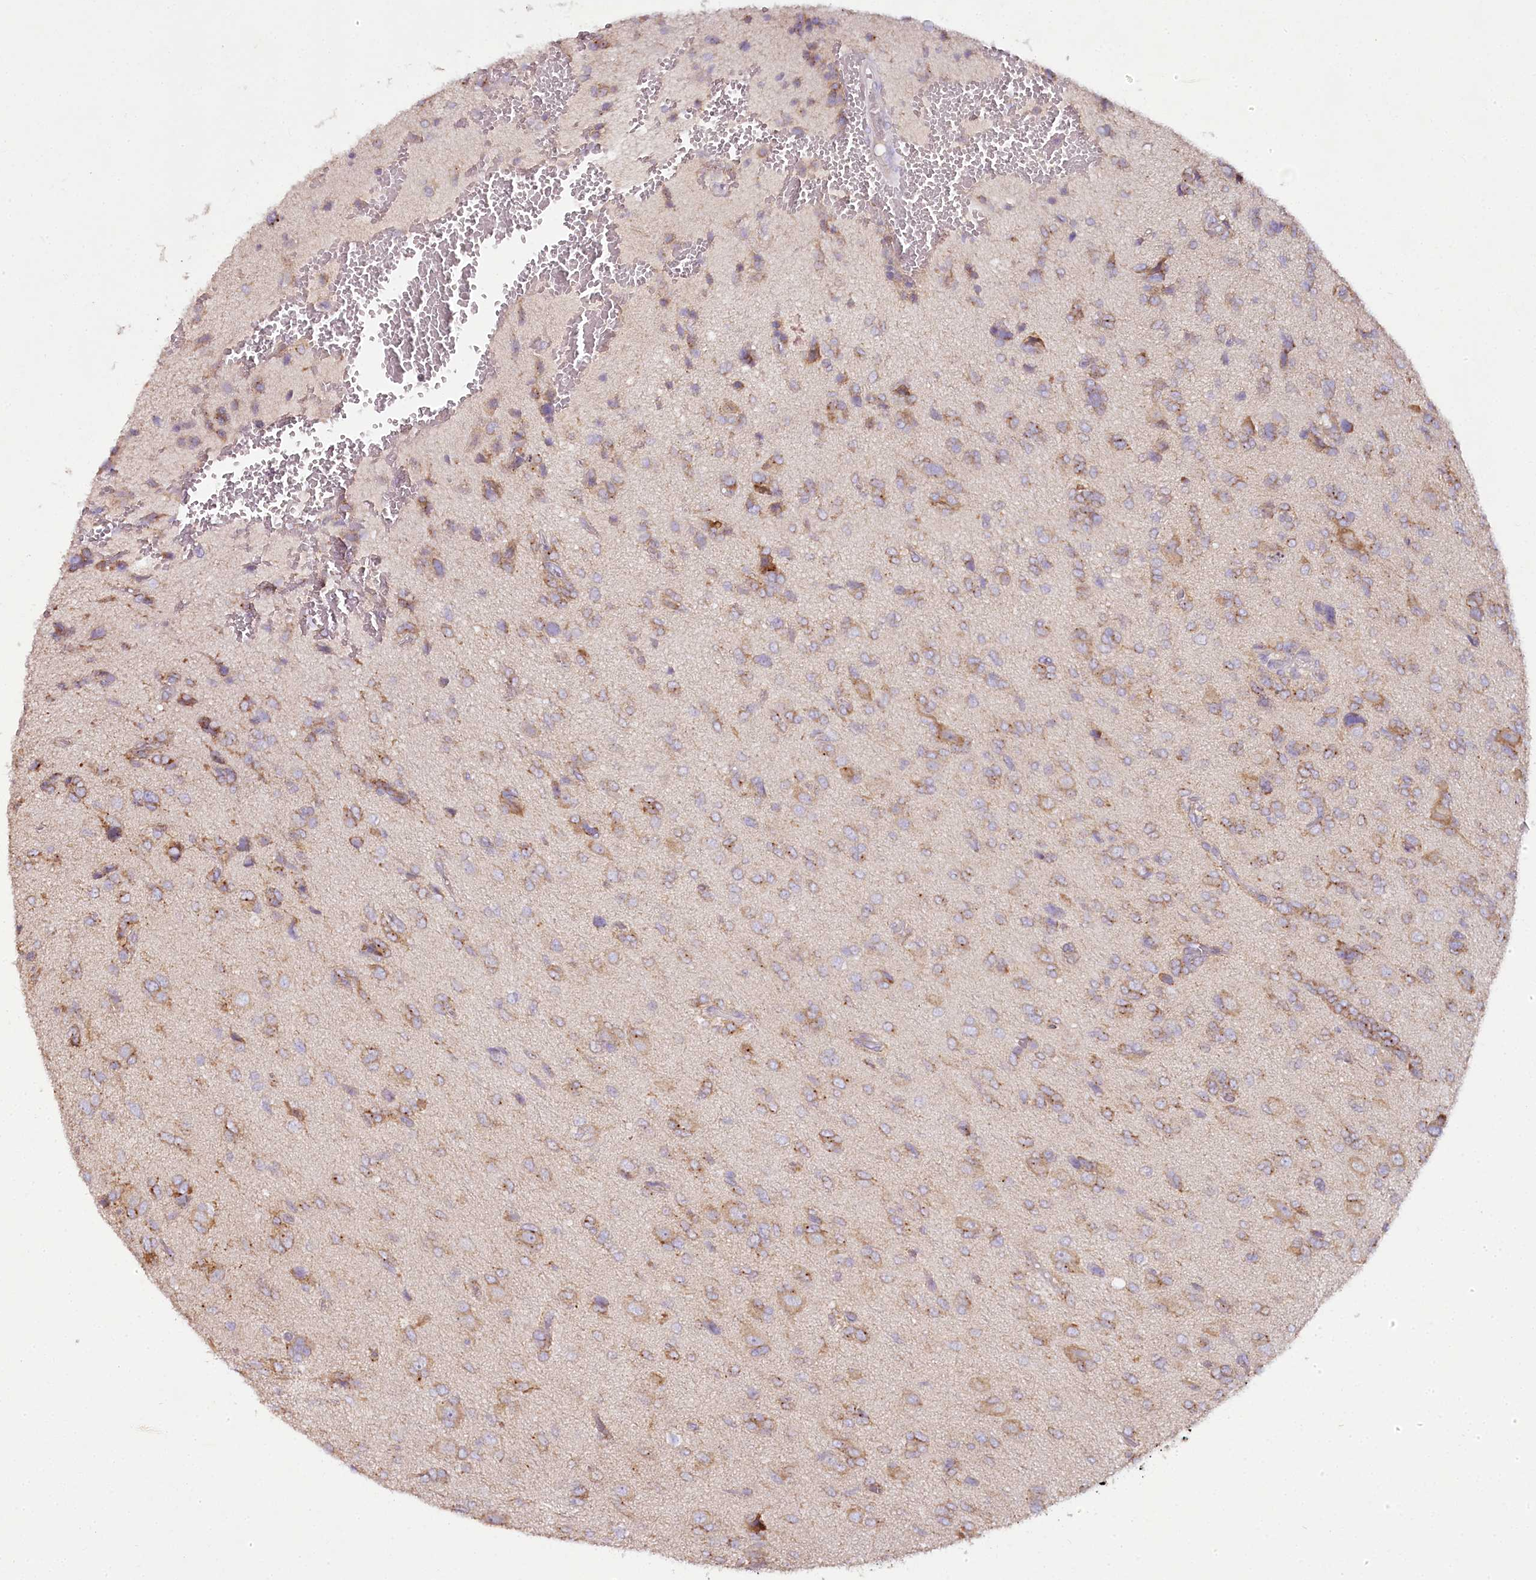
{"staining": {"intensity": "moderate", "quantity": "25%-75%", "location": "cytoplasmic/membranous"}, "tissue": "glioma", "cell_type": "Tumor cells", "image_type": "cancer", "snomed": [{"axis": "morphology", "description": "Glioma, malignant, High grade"}, {"axis": "topography", "description": "Brain"}], "caption": "About 25%-75% of tumor cells in human malignant glioma (high-grade) display moderate cytoplasmic/membranous protein staining as visualized by brown immunohistochemical staining.", "gene": "ACOX2", "patient": {"sex": "female", "age": 59}}